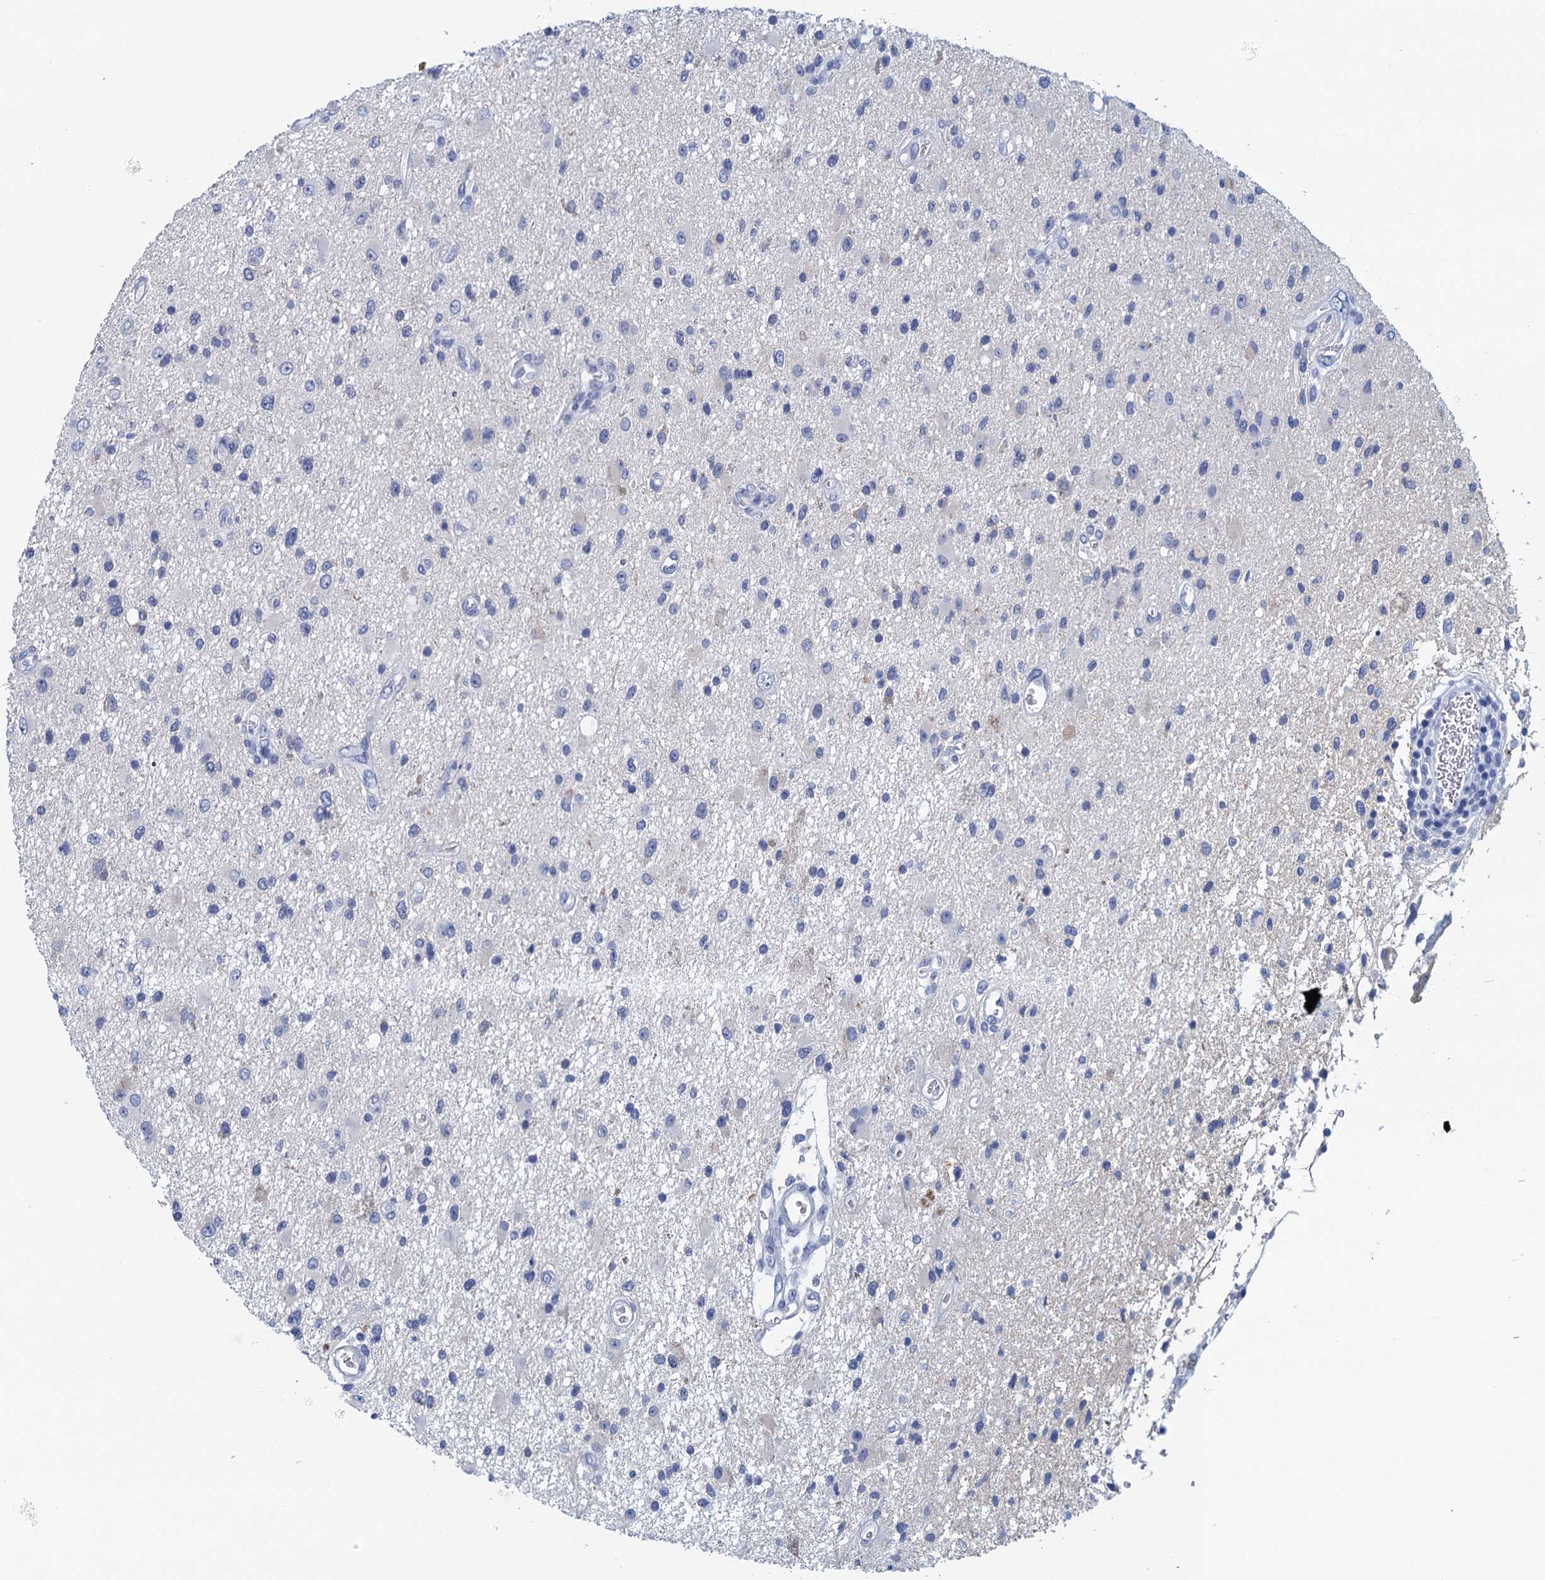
{"staining": {"intensity": "negative", "quantity": "none", "location": "none"}, "tissue": "glioma", "cell_type": "Tumor cells", "image_type": "cancer", "snomed": [{"axis": "morphology", "description": "Glioma, malignant, High grade"}, {"axis": "topography", "description": "Brain"}], "caption": "Micrograph shows no protein staining in tumor cells of high-grade glioma (malignant) tissue.", "gene": "CYP51A1", "patient": {"sex": "male", "age": 33}}